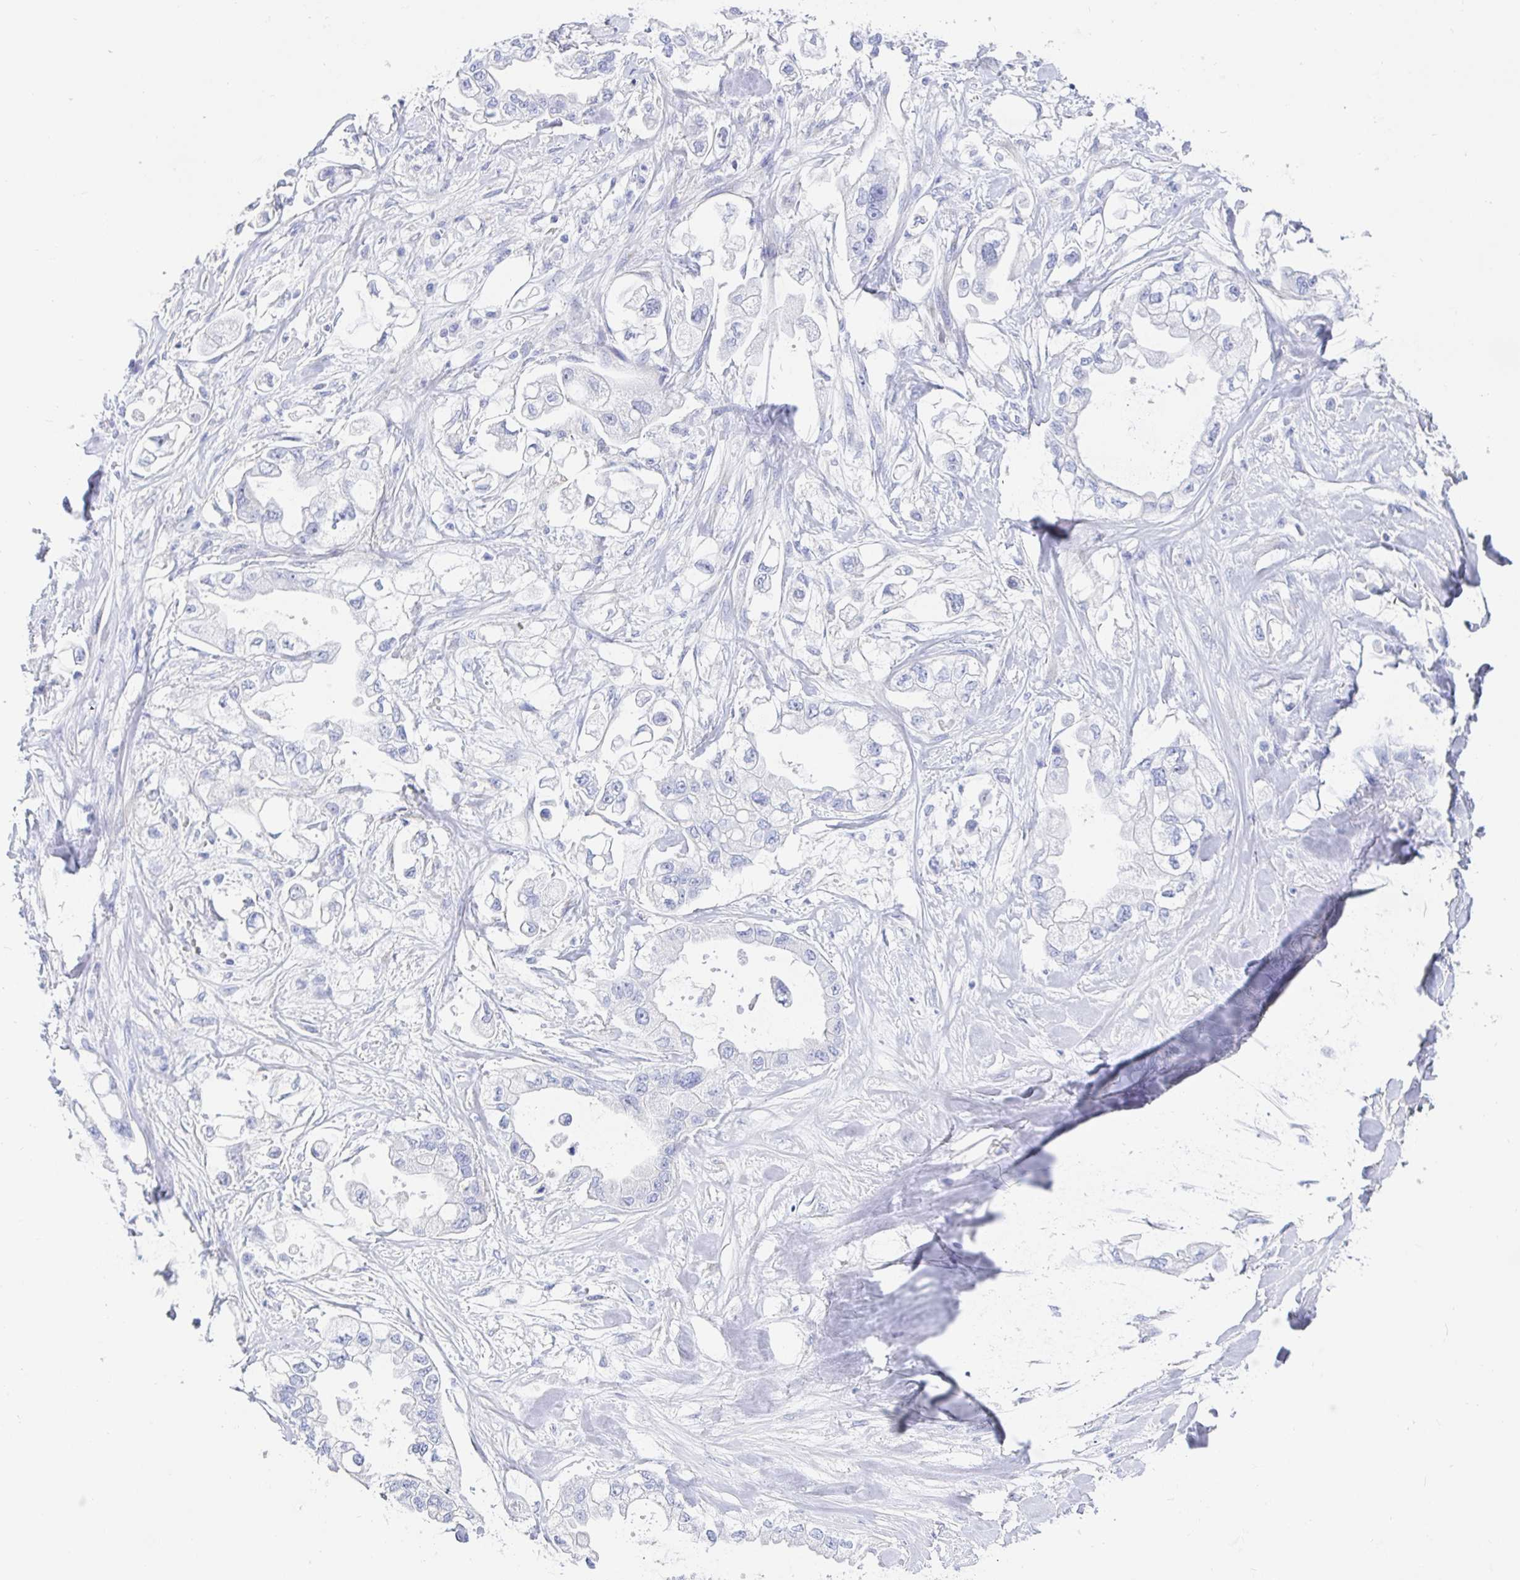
{"staining": {"intensity": "negative", "quantity": "none", "location": "none"}, "tissue": "stomach cancer", "cell_type": "Tumor cells", "image_type": "cancer", "snomed": [{"axis": "morphology", "description": "Adenocarcinoma, NOS"}, {"axis": "topography", "description": "Stomach"}], "caption": "Stomach adenocarcinoma stained for a protein using immunohistochemistry exhibits no positivity tumor cells.", "gene": "KCNH6", "patient": {"sex": "male", "age": 62}}